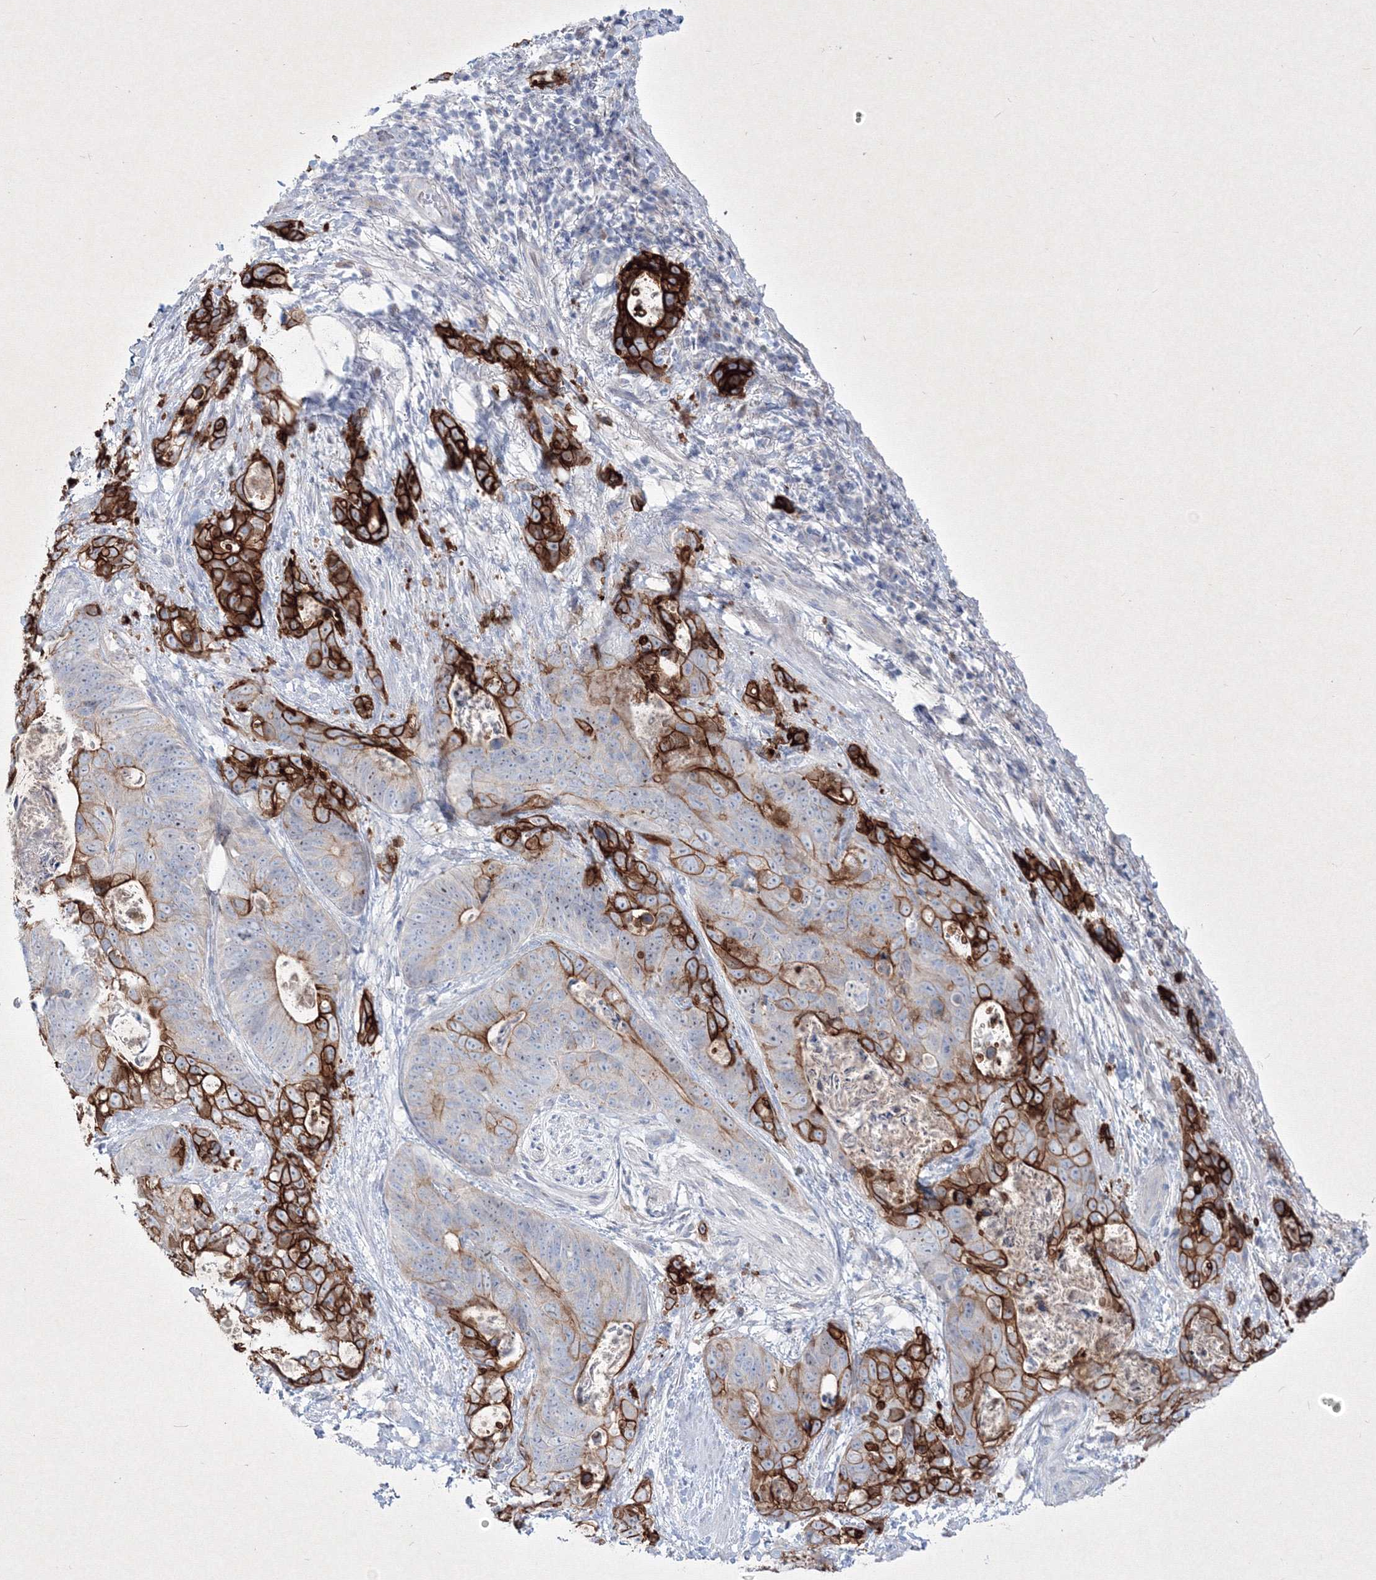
{"staining": {"intensity": "strong", "quantity": "25%-75%", "location": "cytoplasmic/membranous"}, "tissue": "stomach cancer", "cell_type": "Tumor cells", "image_type": "cancer", "snomed": [{"axis": "morphology", "description": "Normal tissue, NOS"}, {"axis": "morphology", "description": "Adenocarcinoma, NOS"}, {"axis": "topography", "description": "Stomach"}], "caption": "Immunohistochemistry staining of stomach cancer (adenocarcinoma), which displays high levels of strong cytoplasmic/membranous staining in approximately 25%-75% of tumor cells indicating strong cytoplasmic/membranous protein staining. The staining was performed using DAB (brown) for protein detection and nuclei were counterstained in hematoxylin (blue).", "gene": "TMEM139", "patient": {"sex": "female", "age": 89}}